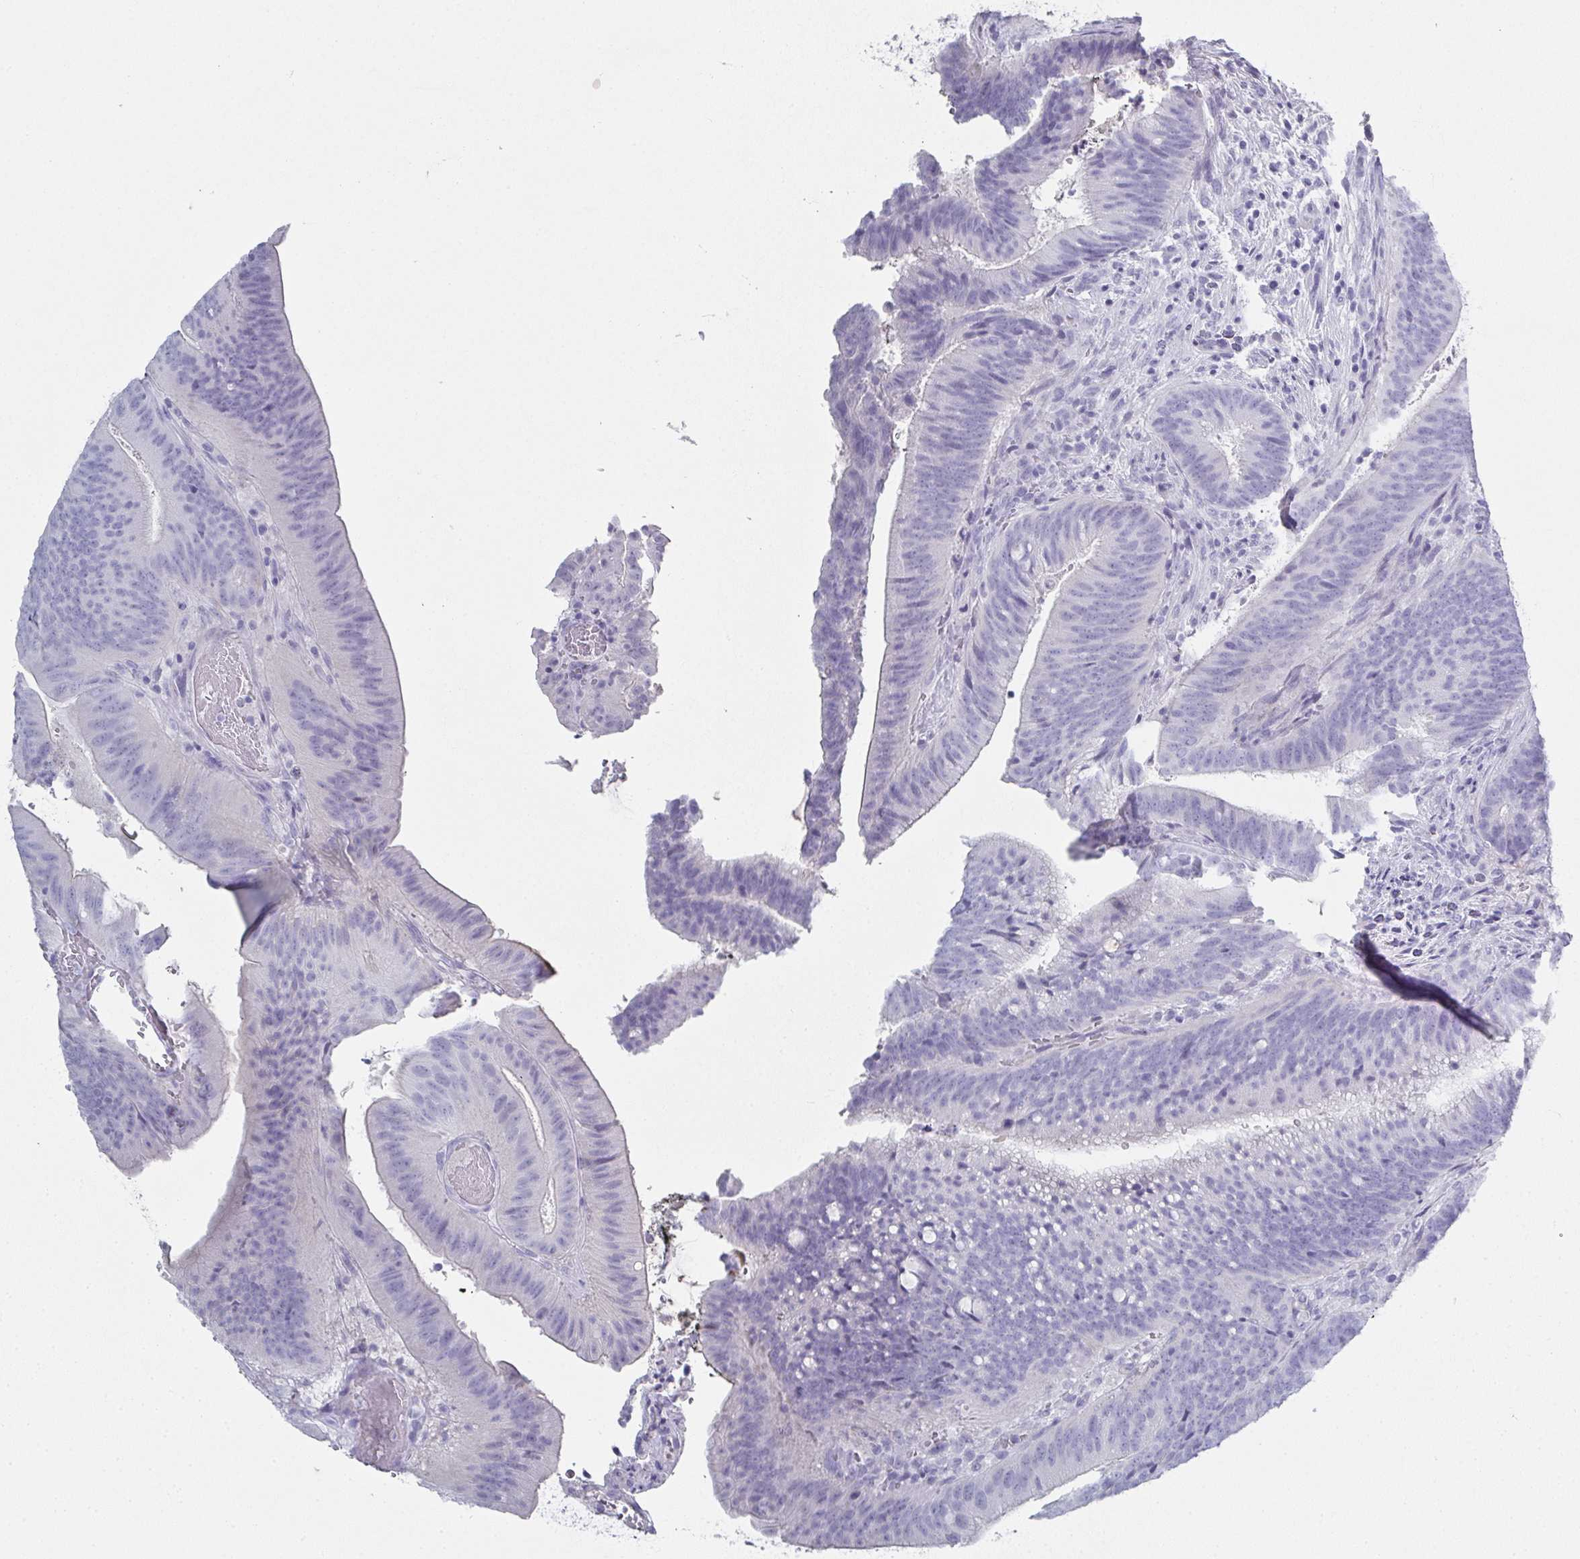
{"staining": {"intensity": "negative", "quantity": "none", "location": "none"}, "tissue": "colorectal cancer", "cell_type": "Tumor cells", "image_type": "cancer", "snomed": [{"axis": "morphology", "description": "Adenocarcinoma, NOS"}, {"axis": "topography", "description": "Colon"}], "caption": "High magnification brightfield microscopy of colorectal adenocarcinoma stained with DAB (brown) and counterstained with hematoxylin (blue): tumor cells show no significant expression. Nuclei are stained in blue.", "gene": "SYCP1", "patient": {"sex": "female", "age": 43}}